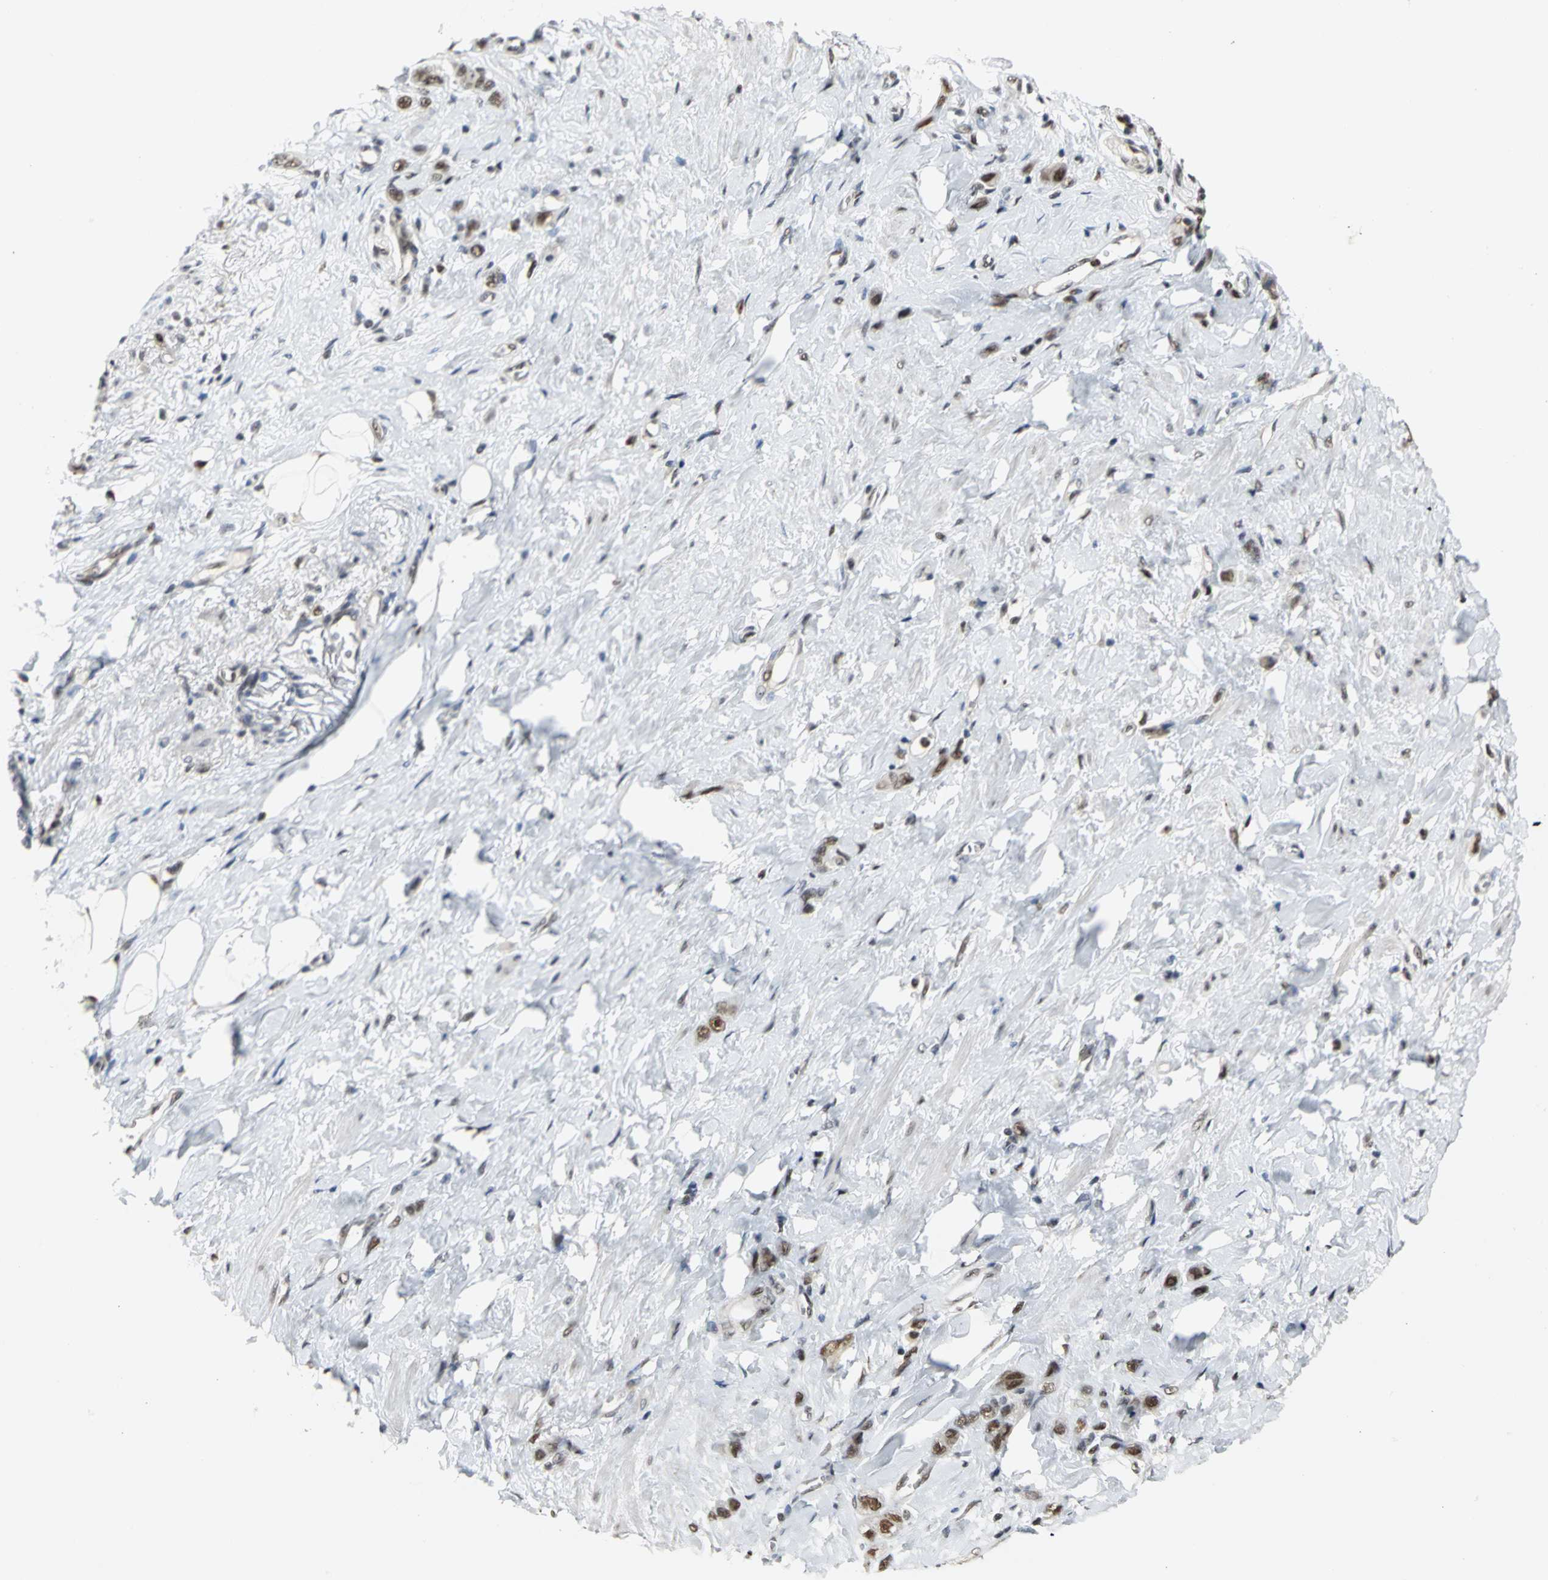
{"staining": {"intensity": "strong", "quantity": ">75%", "location": "nuclear"}, "tissue": "stomach cancer", "cell_type": "Tumor cells", "image_type": "cancer", "snomed": [{"axis": "morphology", "description": "Adenocarcinoma, NOS"}, {"axis": "topography", "description": "Stomach"}], "caption": "Tumor cells demonstrate strong nuclear expression in approximately >75% of cells in stomach adenocarcinoma. (DAB (3,3'-diaminobenzidine) = brown stain, brightfield microscopy at high magnification).", "gene": "CCDC88C", "patient": {"sex": "male", "age": 82}}